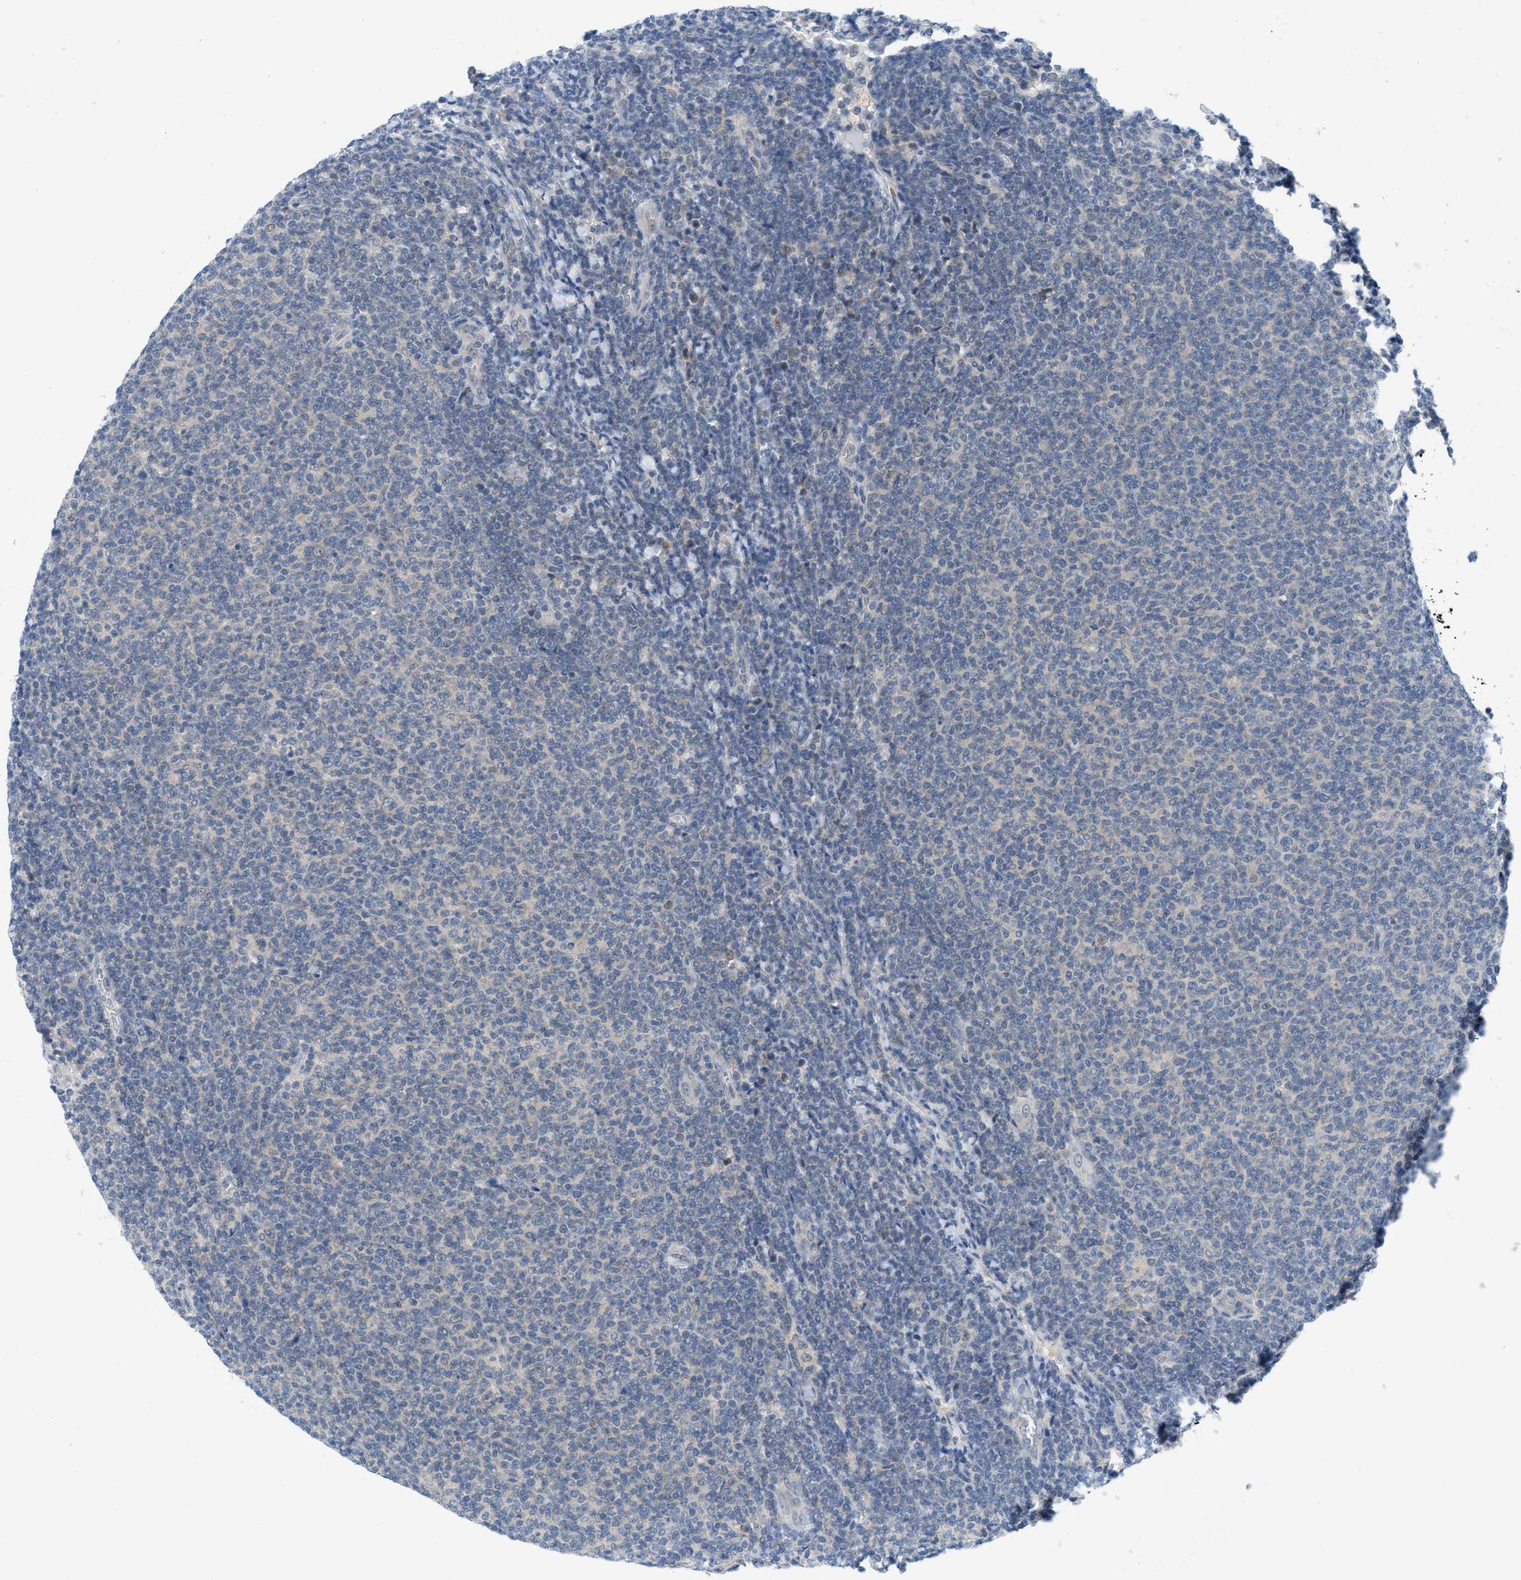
{"staining": {"intensity": "weak", "quantity": "<25%", "location": "cytoplasmic/membranous"}, "tissue": "lymphoma", "cell_type": "Tumor cells", "image_type": "cancer", "snomed": [{"axis": "morphology", "description": "Malignant lymphoma, non-Hodgkin's type, Low grade"}, {"axis": "topography", "description": "Lymph node"}], "caption": "High magnification brightfield microscopy of malignant lymphoma, non-Hodgkin's type (low-grade) stained with DAB (brown) and counterstained with hematoxylin (blue): tumor cells show no significant positivity.", "gene": "WIPI2", "patient": {"sex": "male", "age": 66}}